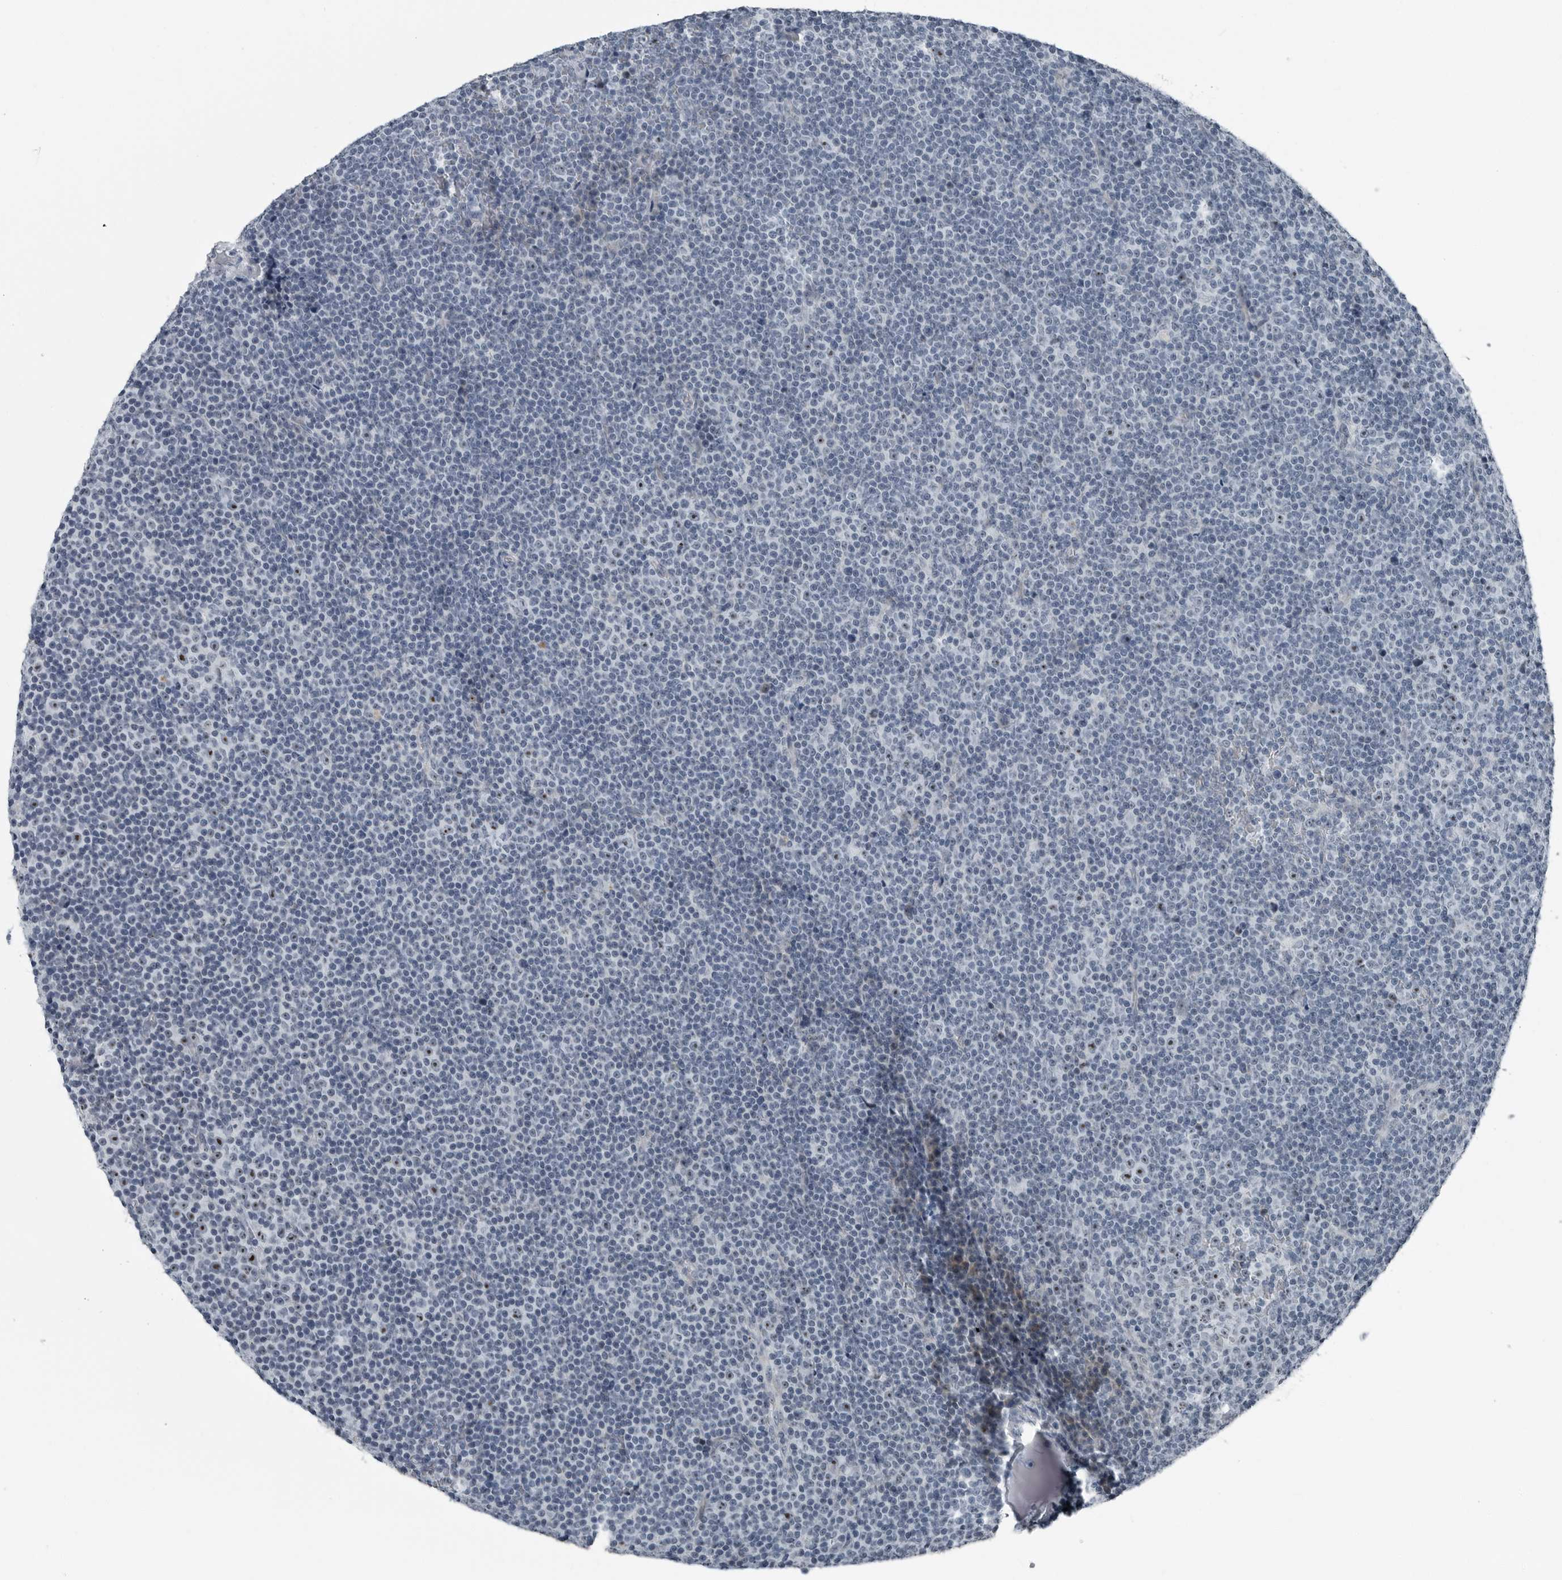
{"staining": {"intensity": "moderate", "quantity": "<25%", "location": "nuclear"}, "tissue": "lymphoma", "cell_type": "Tumor cells", "image_type": "cancer", "snomed": [{"axis": "morphology", "description": "Malignant lymphoma, non-Hodgkin's type, Low grade"}, {"axis": "topography", "description": "Lymph node"}], "caption": "High-magnification brightfield microscopy of low-grade malignant lymphoma, non-Hodgkin's type stained with DAB (3,3'-diaminobenzidine) (brown) and counterstained with hematoxylin (blue). tumor cells exhibit moderate nuclear staining is seen in about<25% of cells.", "gene": "PDCD11", "patient": {"sex": "female", "age": 67}}